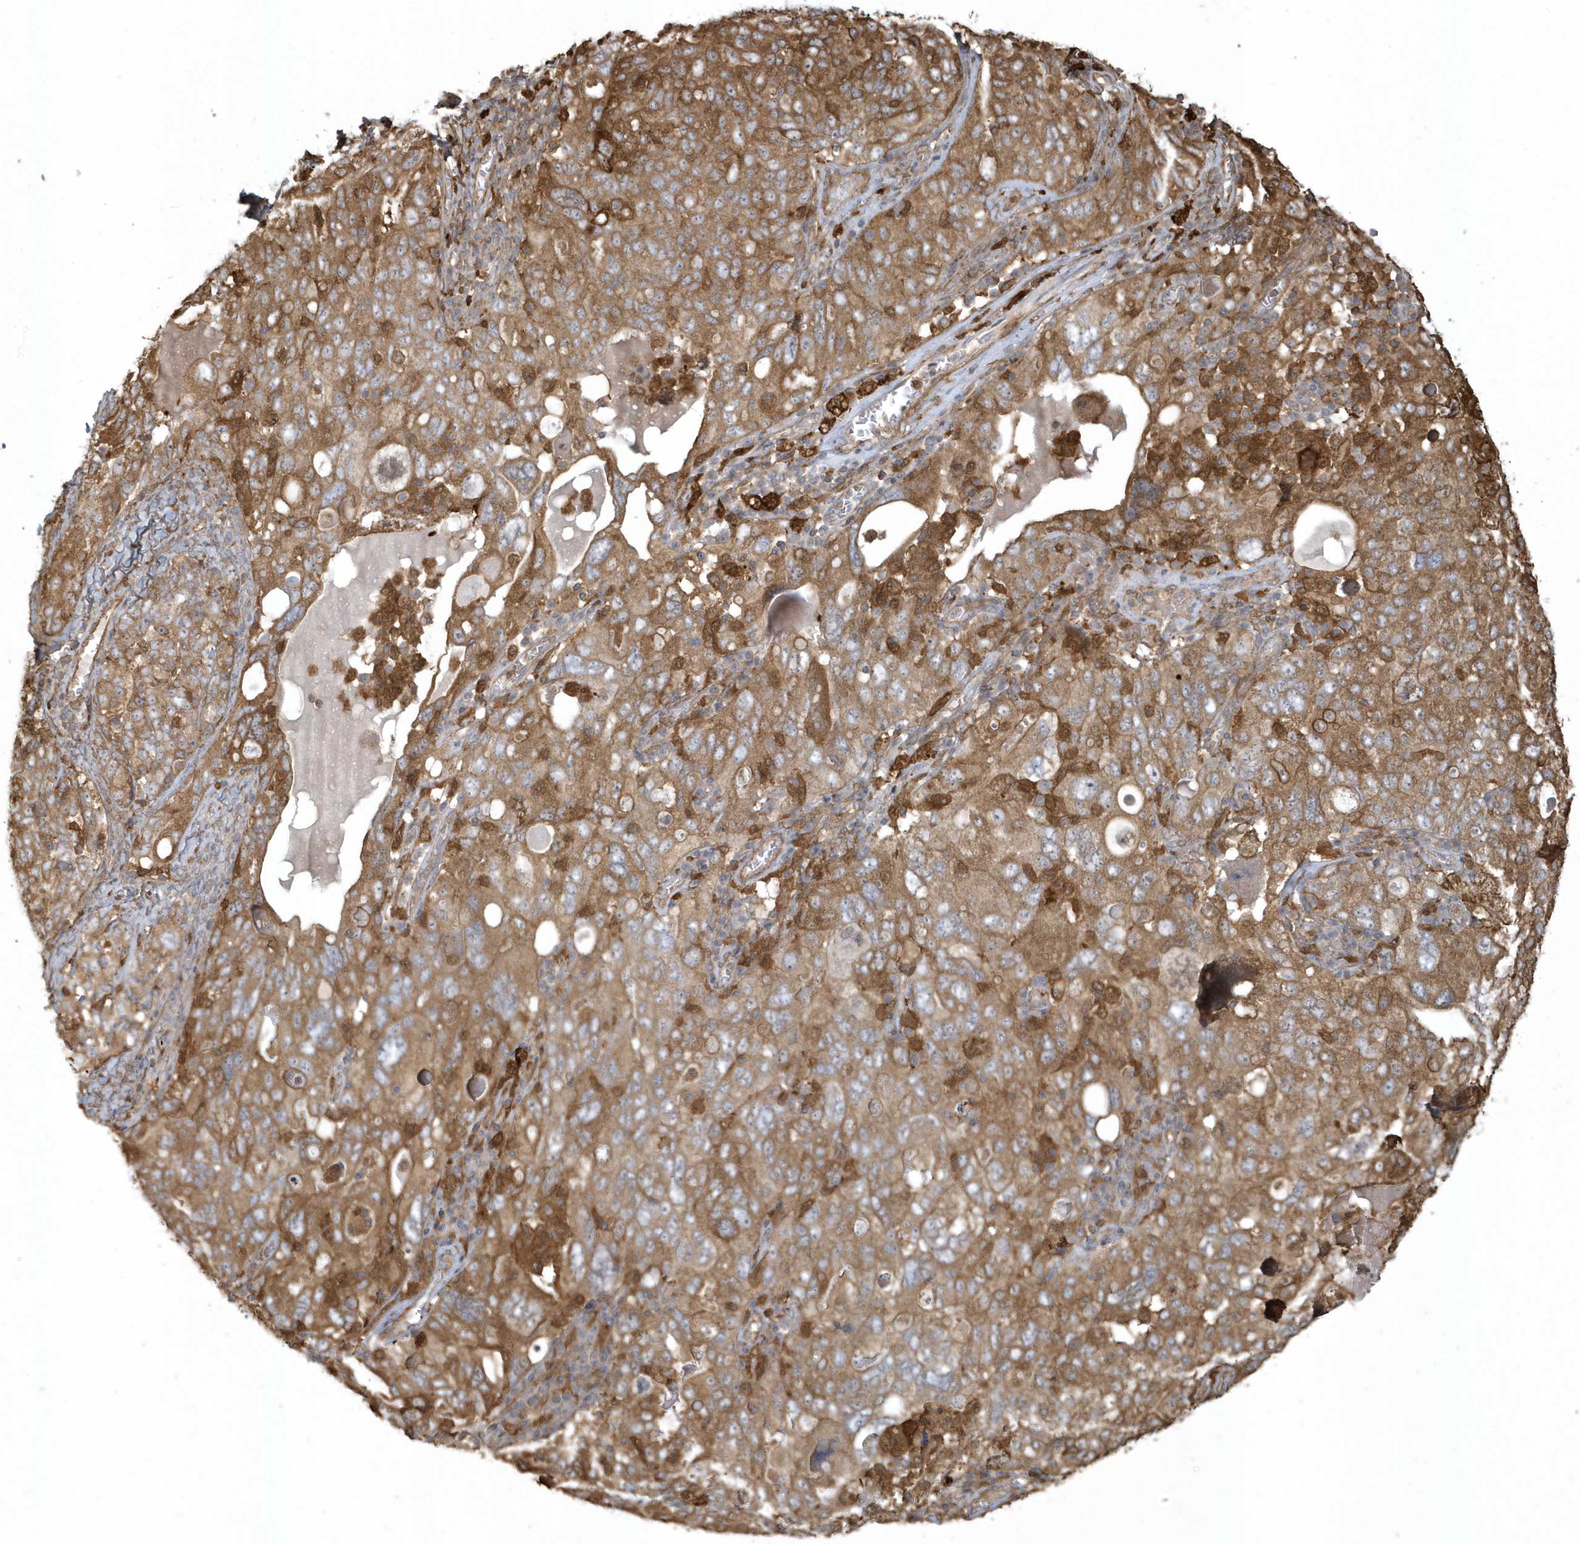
{"staining": {"intensity": "strong", "quantity": ">75%", "location": "cytoplasmic/membranous"}, "tissue": "ovarian cancer", "cell_type": "Tumor cells", "image_type": "cancer", "snomed": [{"axis": "morphology", "description": "Carcinoma, endometroid"}, {"axis": "topography", "description": "Ovary"}], "caption": "Immunohistochemical staining of ovarian cancer demonstrates strong cytoplasmic/membranous protein positivity in about >75% of tumor cells.", "gene": "HNMT", "patient": {"sex": "female", "age": 62}}